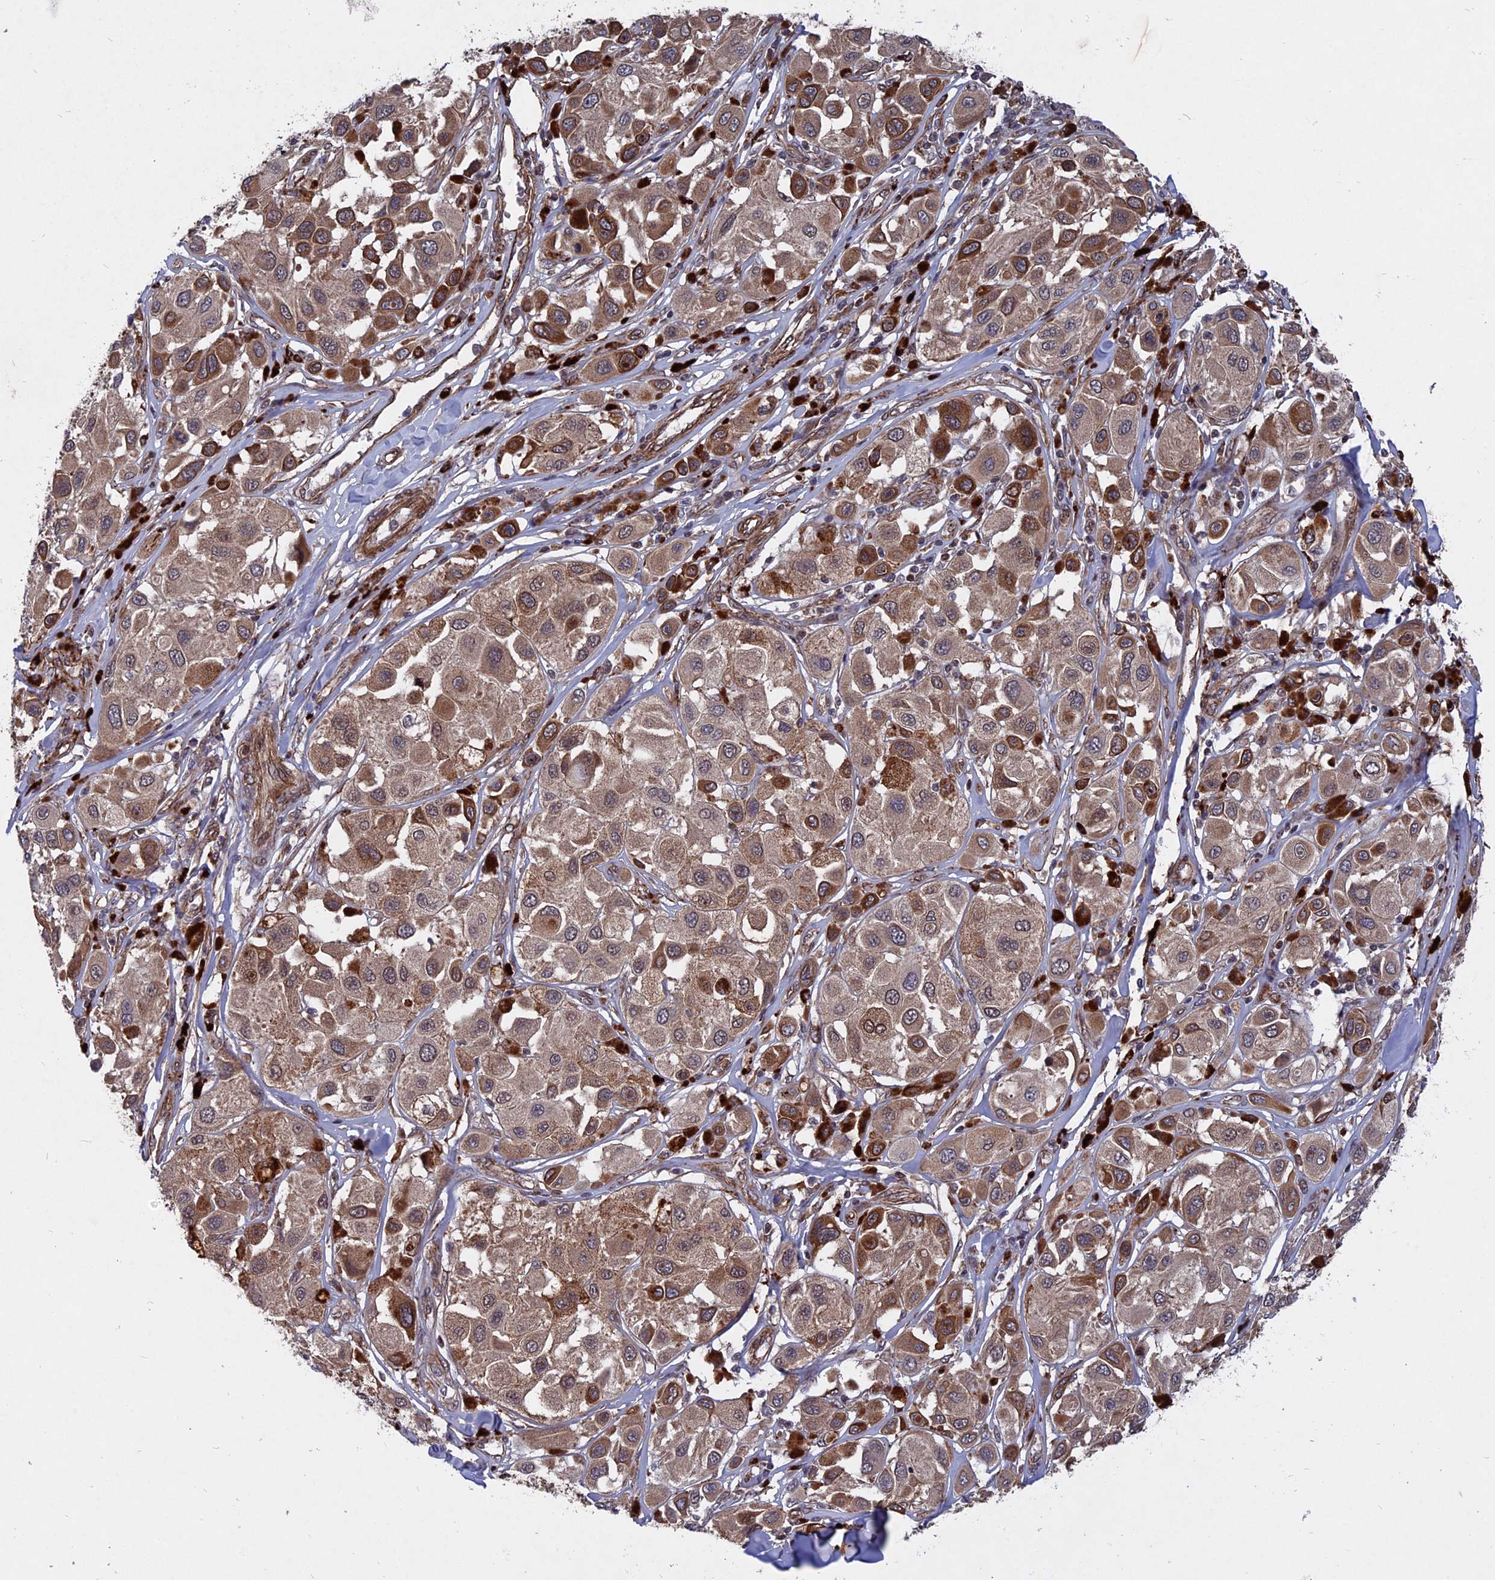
{"staining": {"intensity": "moderate", "quantity": ">75%", "location": "cytoplasmic/membranous"}, "tissue": "melanoma", "cell_type": "Tumor cells", "image_type": "cancer", "snomed": [{"axis": "morphology", "description": "Malignant melanoma, Metastatic site"}, {"axis": "topography", "description": "Skin"}], "caption": "Protein expression analysis of human melanoma reveals moderate cytoplasmic/membranous positivity in approximately >75% of tumor cells.", "gene": "NOSIP", "patient": {"sex": "male", "age": 41}}